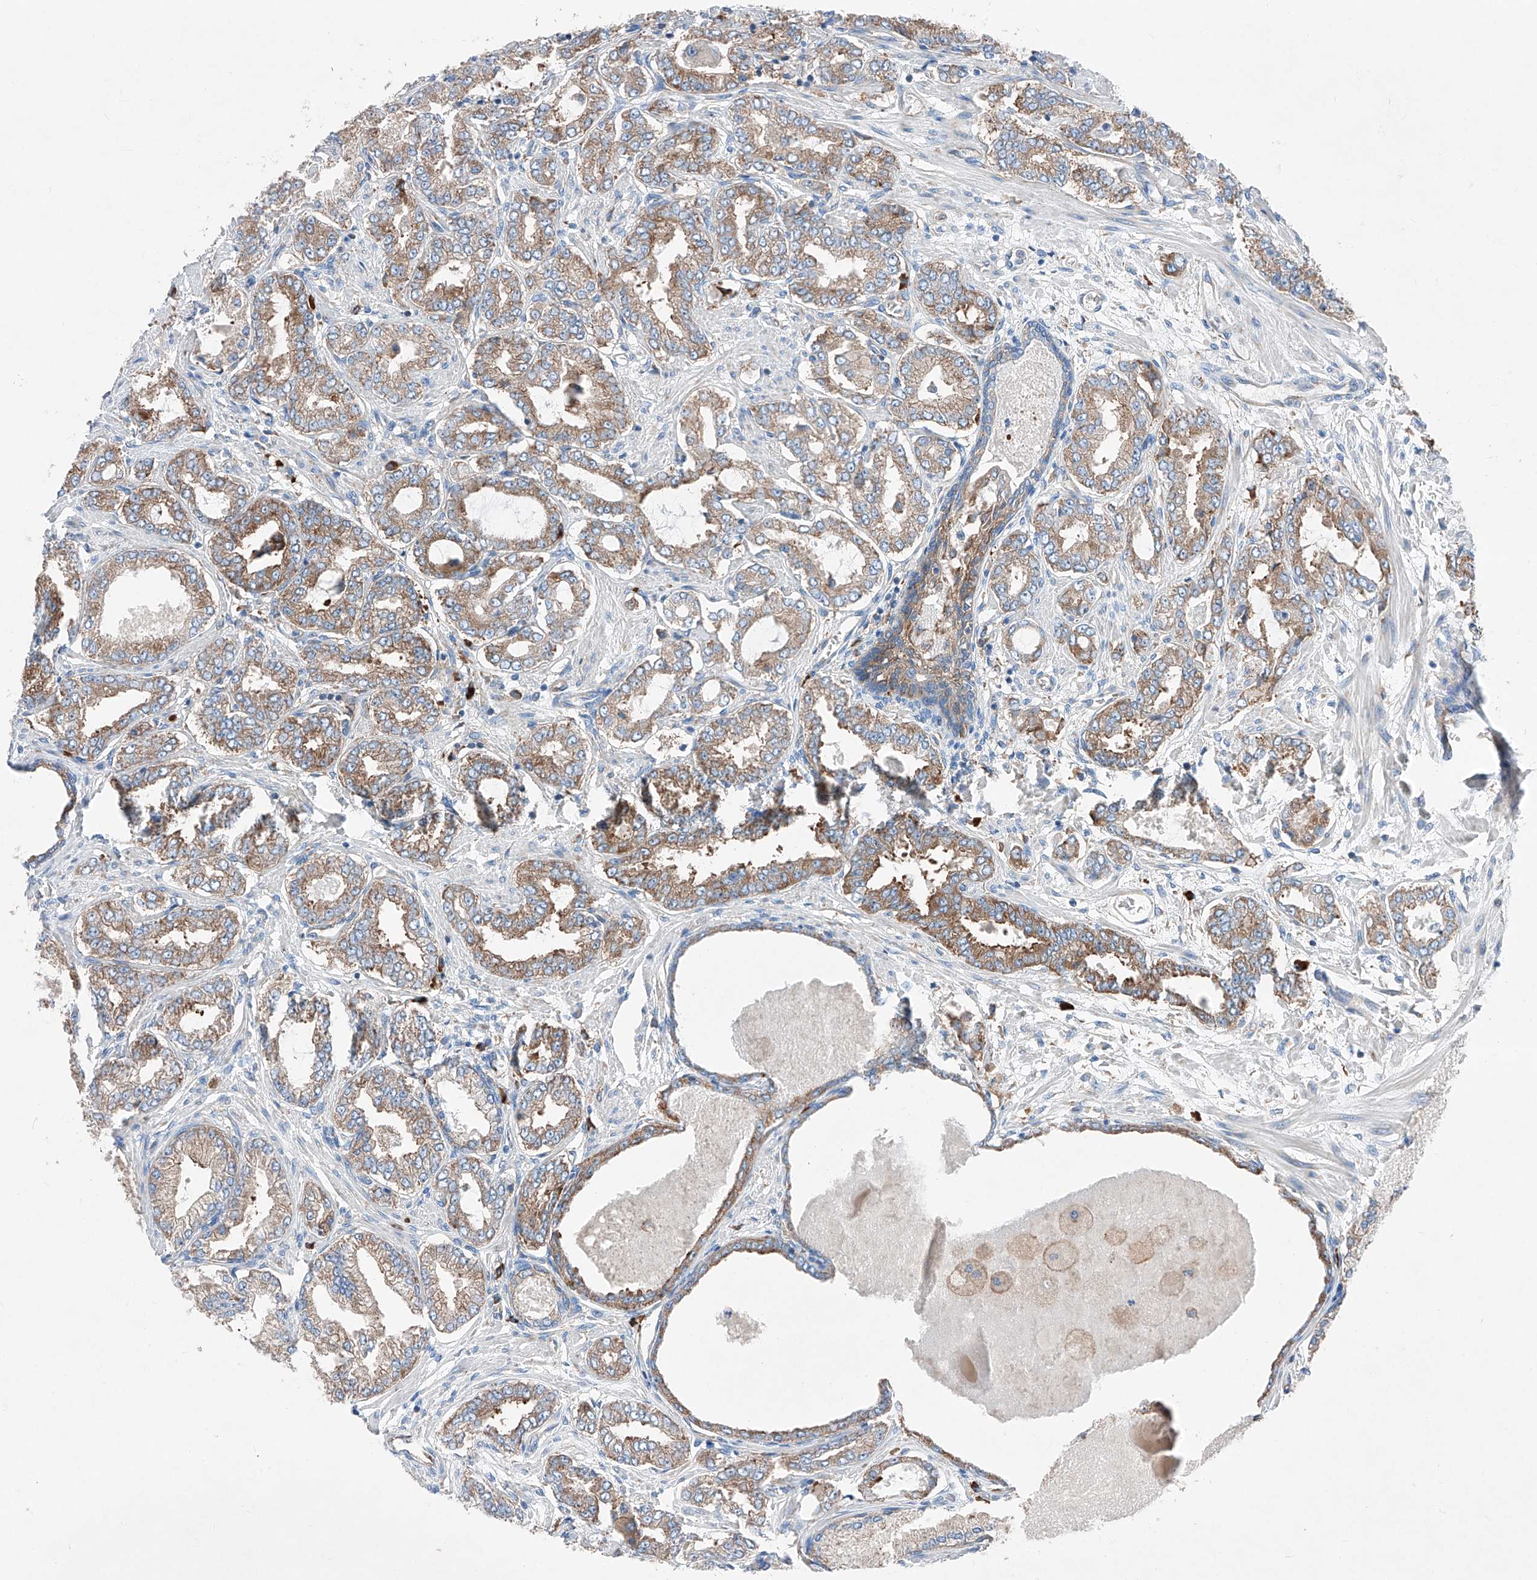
{"staining": {"intensity": "moderate", "quantity": ">75%", "location": "cytoplasmic/membranous"}, "tissue": "prostate cancer", "cell_type": "Tumor cells", "image_type": "cancer", "snomed": [{"axis": "morphology", "description": "Adenocarcinoma, Low grade"}, {"axis": "topography", "description": "Prostate"}], "caption": "A brown stain shows moderate cytoplasmic/membranous expression of a protein in prostate adenocarcinoma (low-grade) tumor cells.", "gene": "CRELD1", "patient": {"sex": "male", "age": 63}}